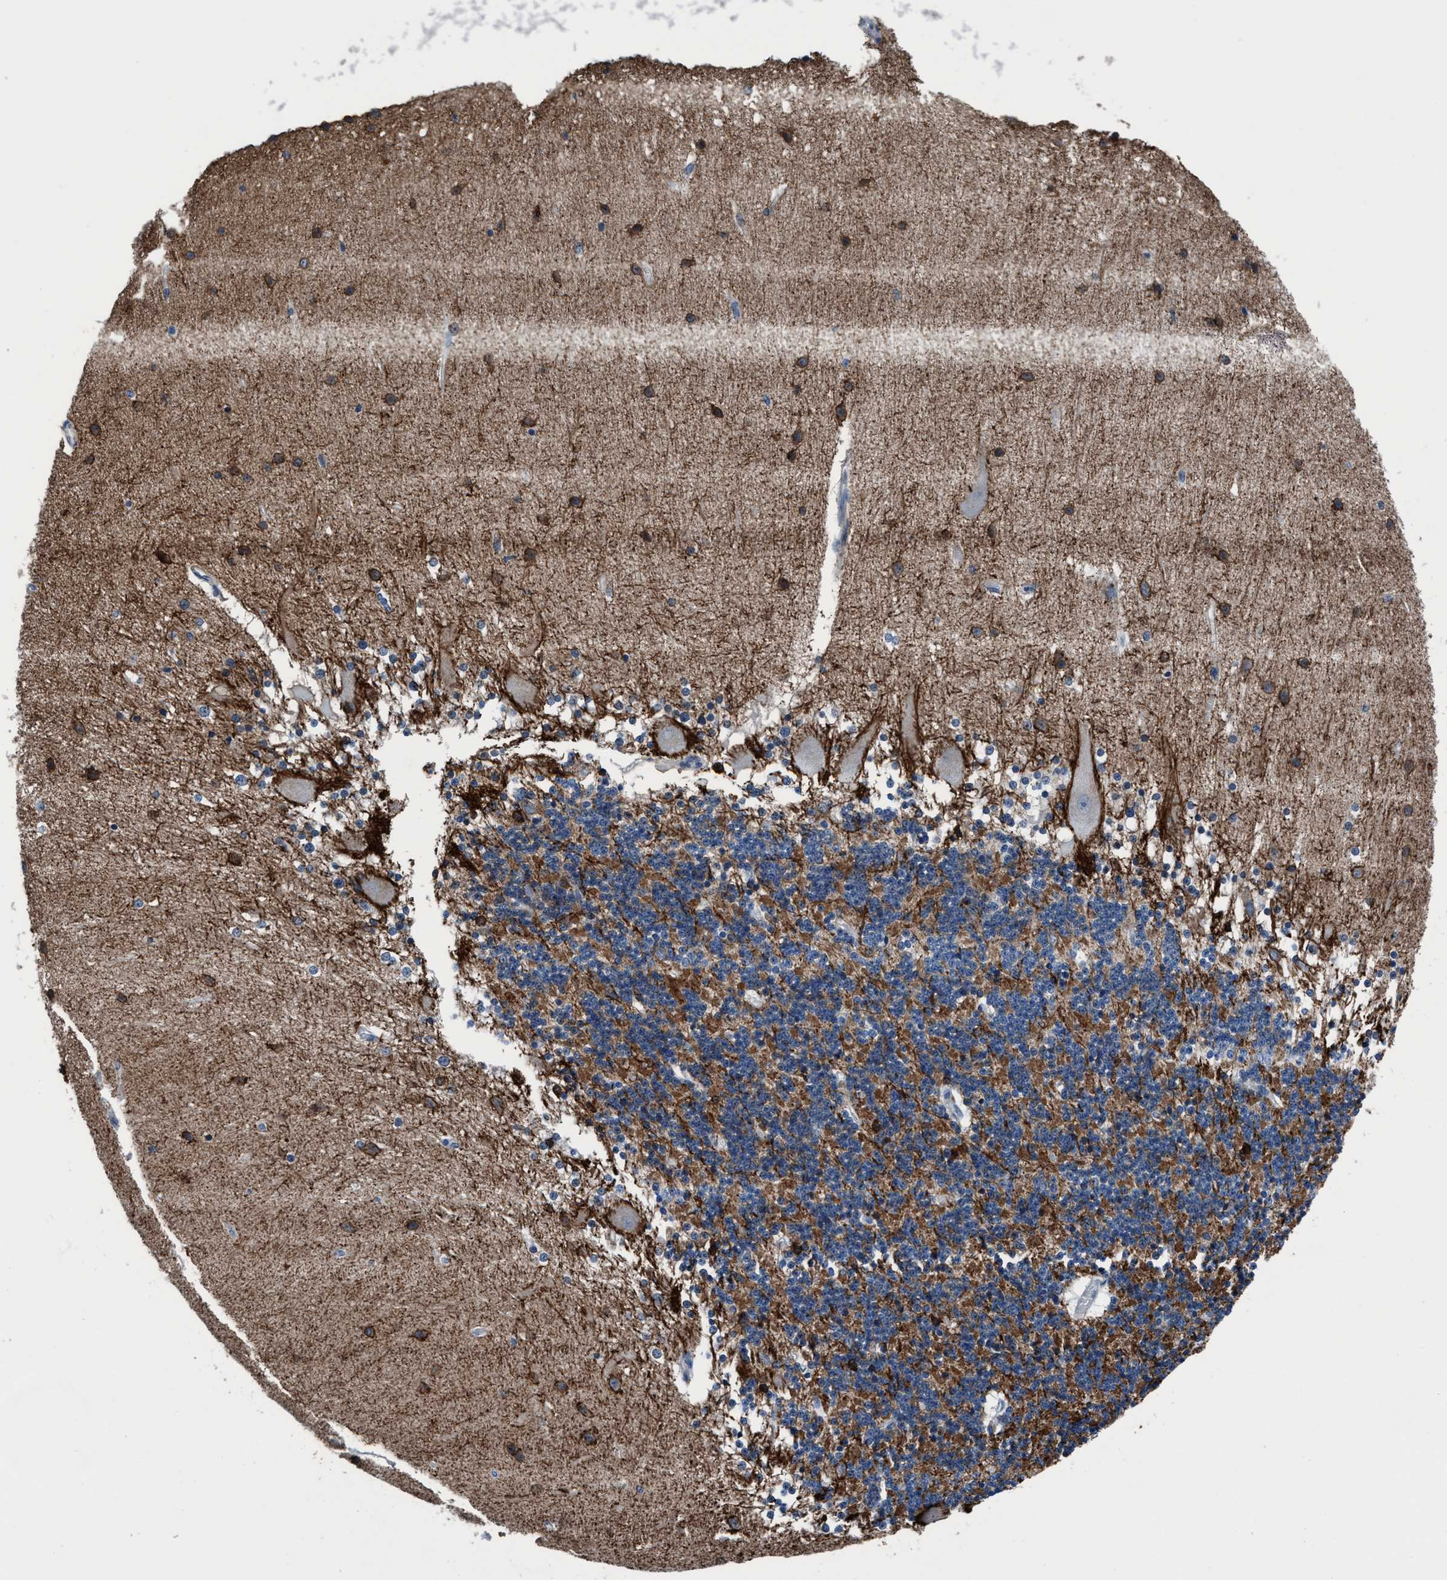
{"staining": {"intensity": "strong", "quantity": "<25%", "location": "cytoplasmic/membranous"}, "tissue": "cerebellum", "cell_type": "Cells in granular layer", "image_type": "normal", "snomed": [{"axis": "morphology", "description": "Normal tissue, NOS"}, {"axis": "topography", "description": "Cerebellum"}], "caption": "IHC (DAB) staining of unremarkable human cerebellum demonstrates strong cytoplasmic/membranous protein staining in approximately <25% of cells in granular layer. Nuclei are stained in blue.", "gene": "TMEM94", "patient": {"sex": "female", "age": 54}}